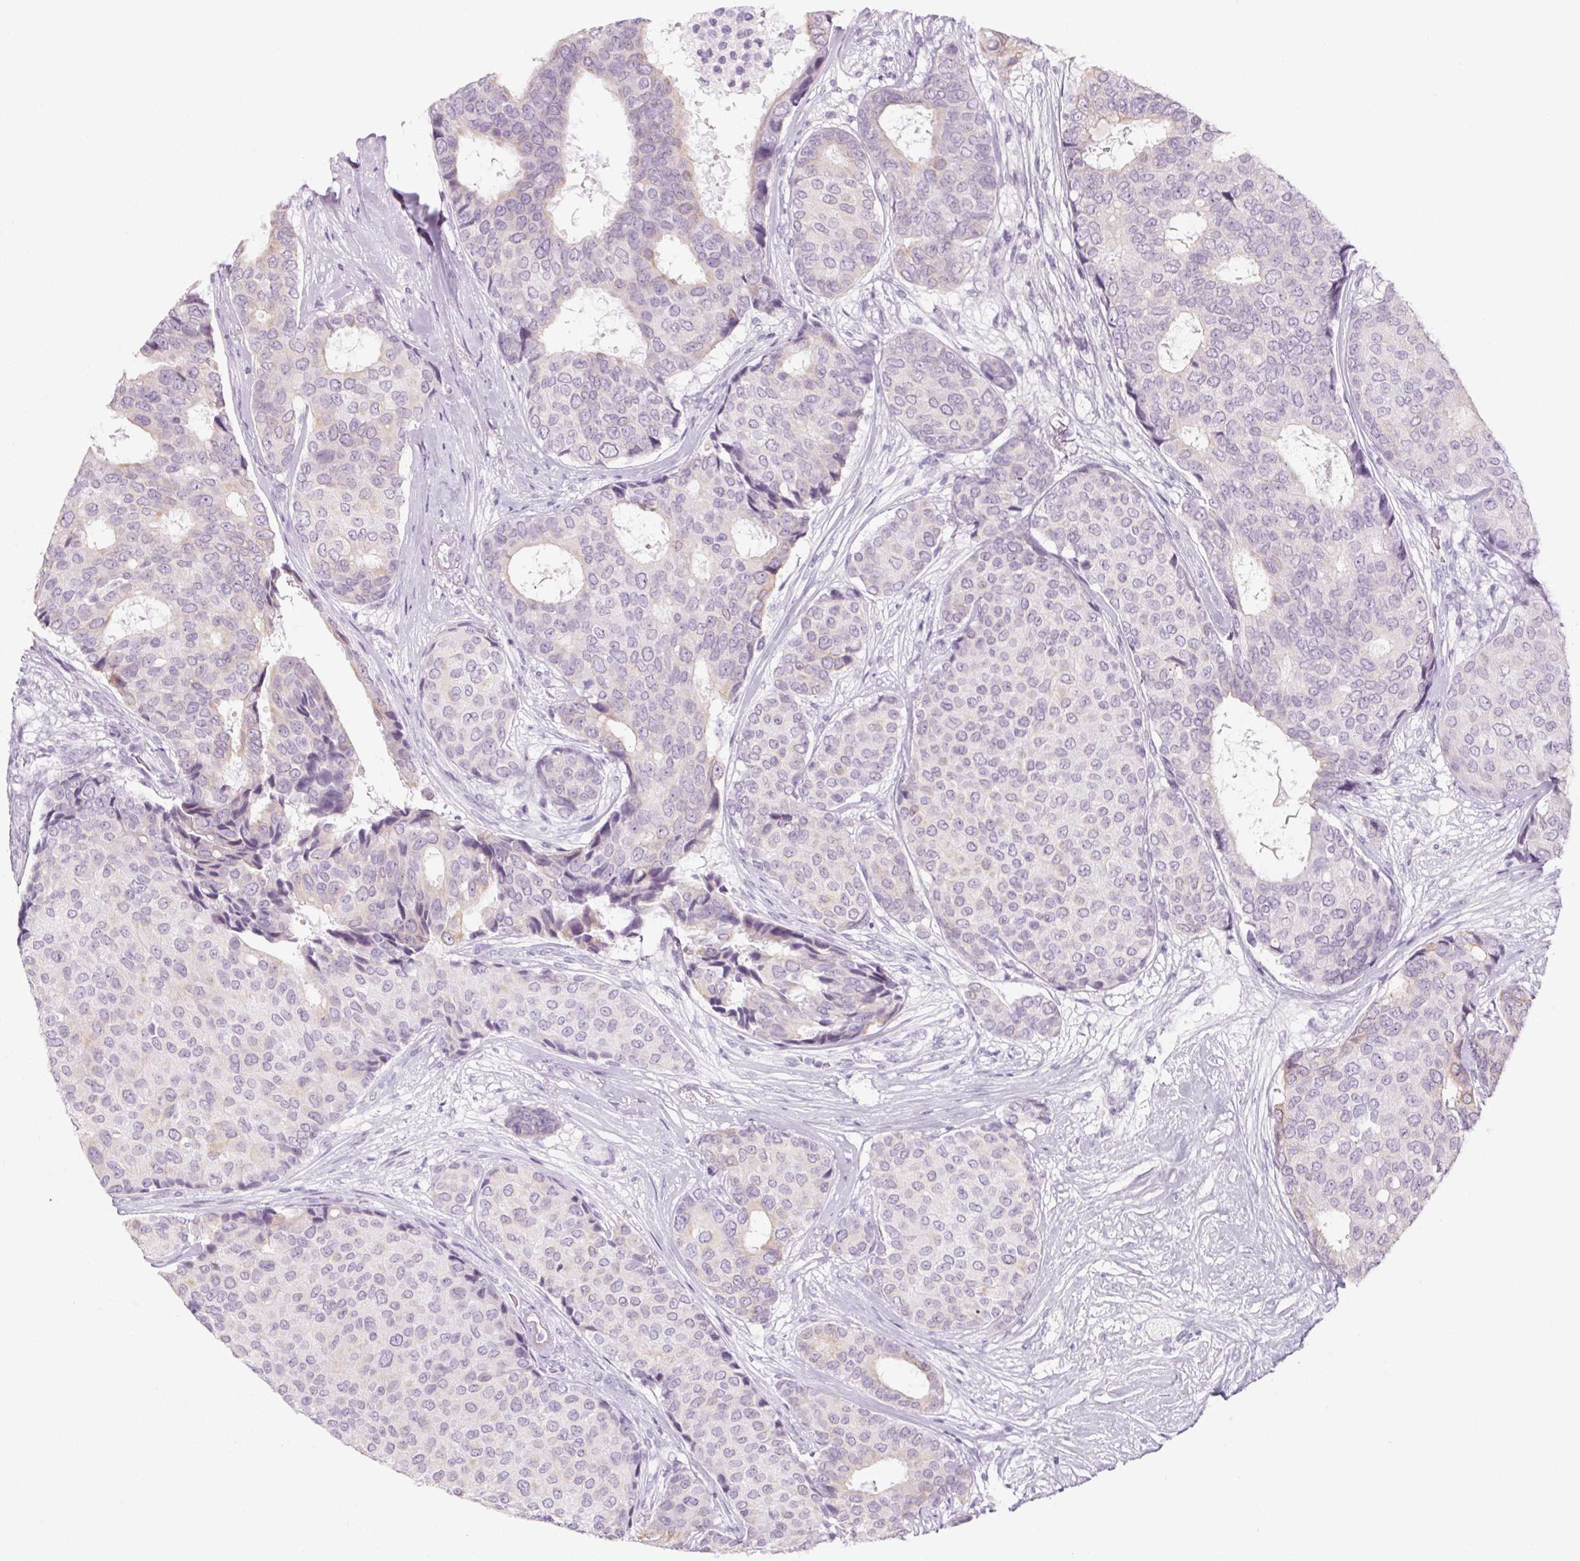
{"staining": {"intensity": "negative", "quantity": "none", "location": "none"}, "tissue": "breast cancer", "cell_type": "Tumor cells", "image_type": "cancer", "snomed": [{"axis": "morphology", "description": "Duct carcinoma"}, {"axis": "topography", "description": "Breast"}], "caption": "High power microscopy image of an IHC micrograph of invasive ductal carcinoma (breast), revealing no significant expression in tumor cells.", "gene": "RPTN", "patient": {"sex": "female", "age": 75}}